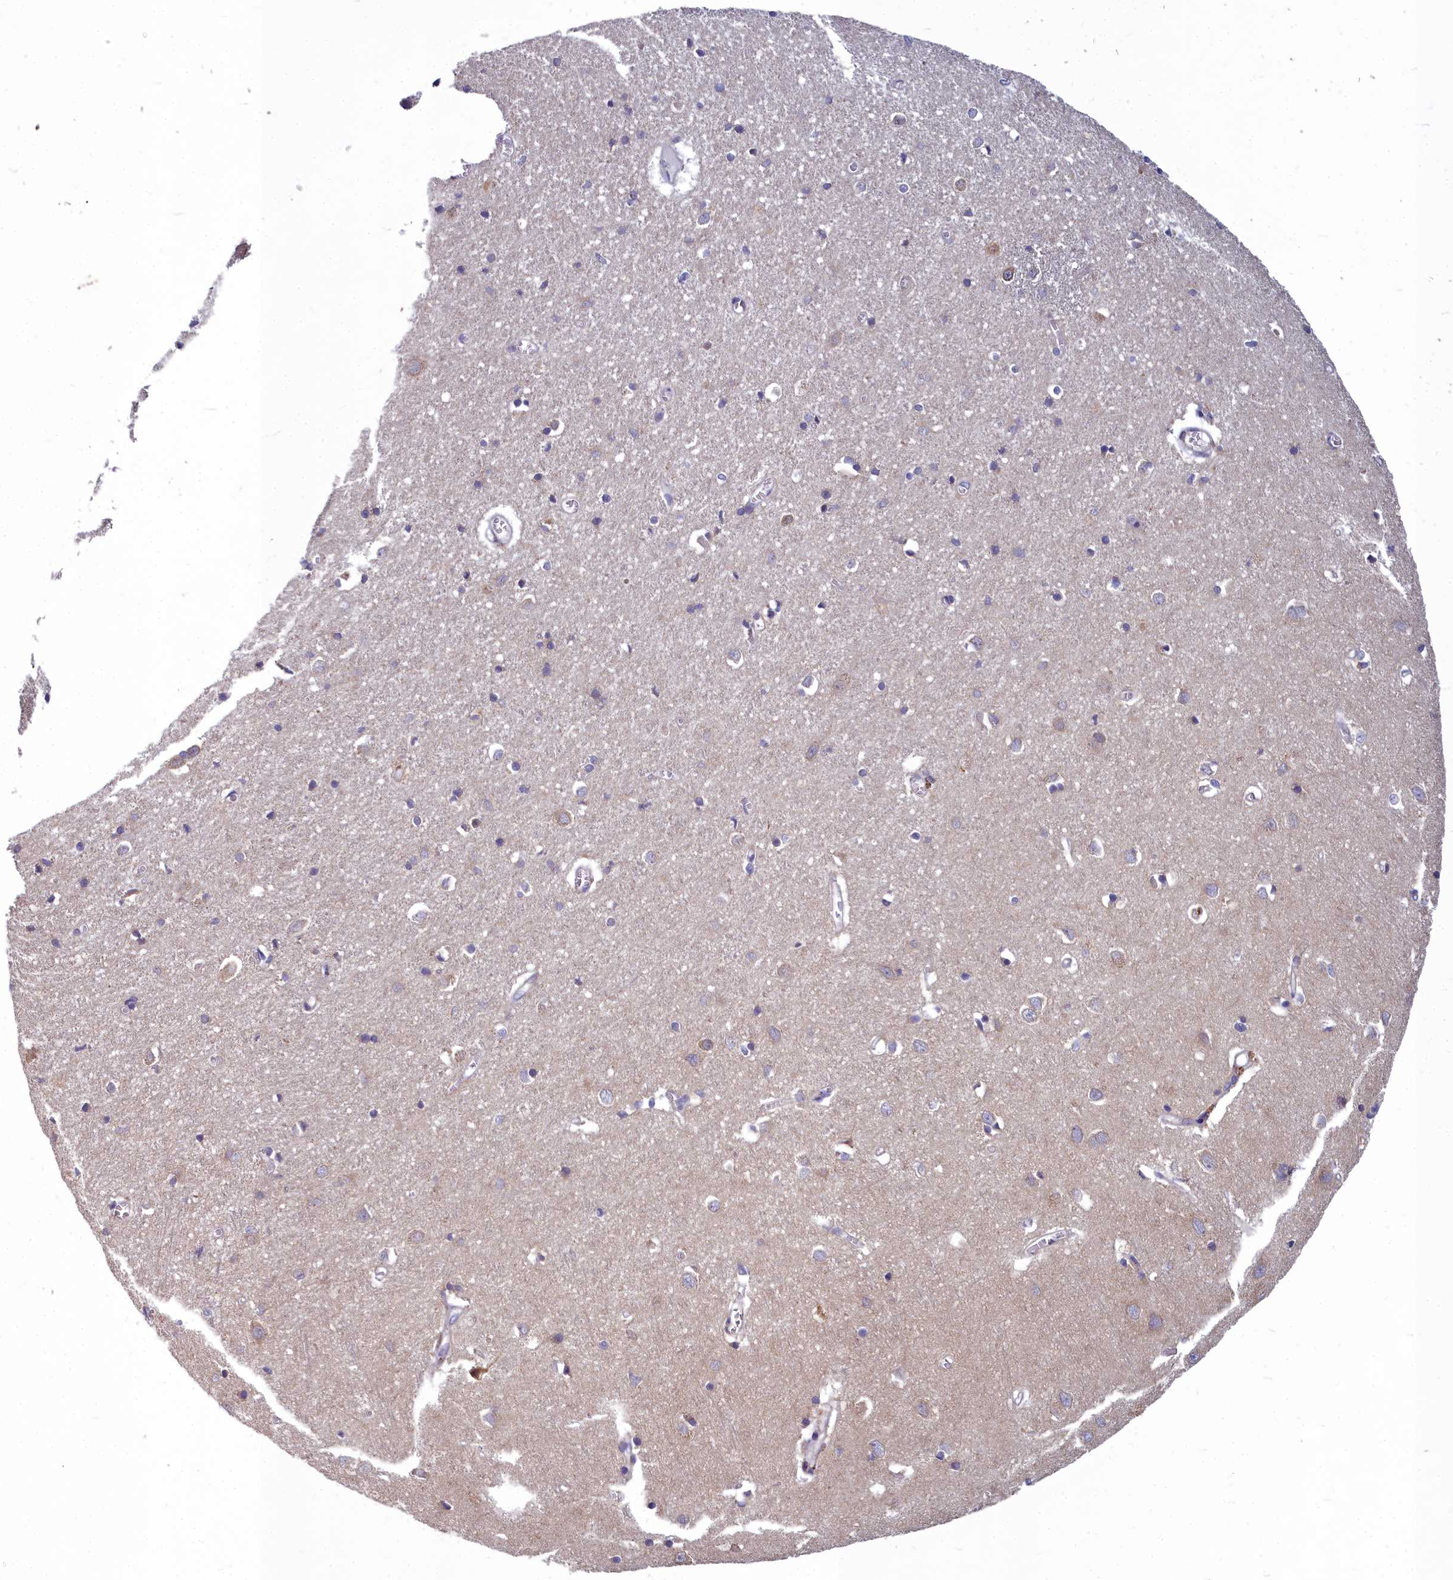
{"staining": {"intensity": "negative", "quantity": "none", "location": "none"}, "tissue": "cerebral cortex", "cell_type": "Endothelial cells", "image_type": "normal", "snomed": [{"axis": "morphology", "description": "Normal tissue, NOS"}, {"axis": "topography", "description": "Cerebral cortex"}], "caption": "DAB (3,3'-diaminobenzidine) immunohistochemical staining of unremarkable cerebral cortex reveals no significant expression in endothelial cells. (DAB (3,3'-diaminobenzidine) immunohistochemistry, high magnification).", "gene": "COX20", "patient": {"sex": "female", "age": 64}}